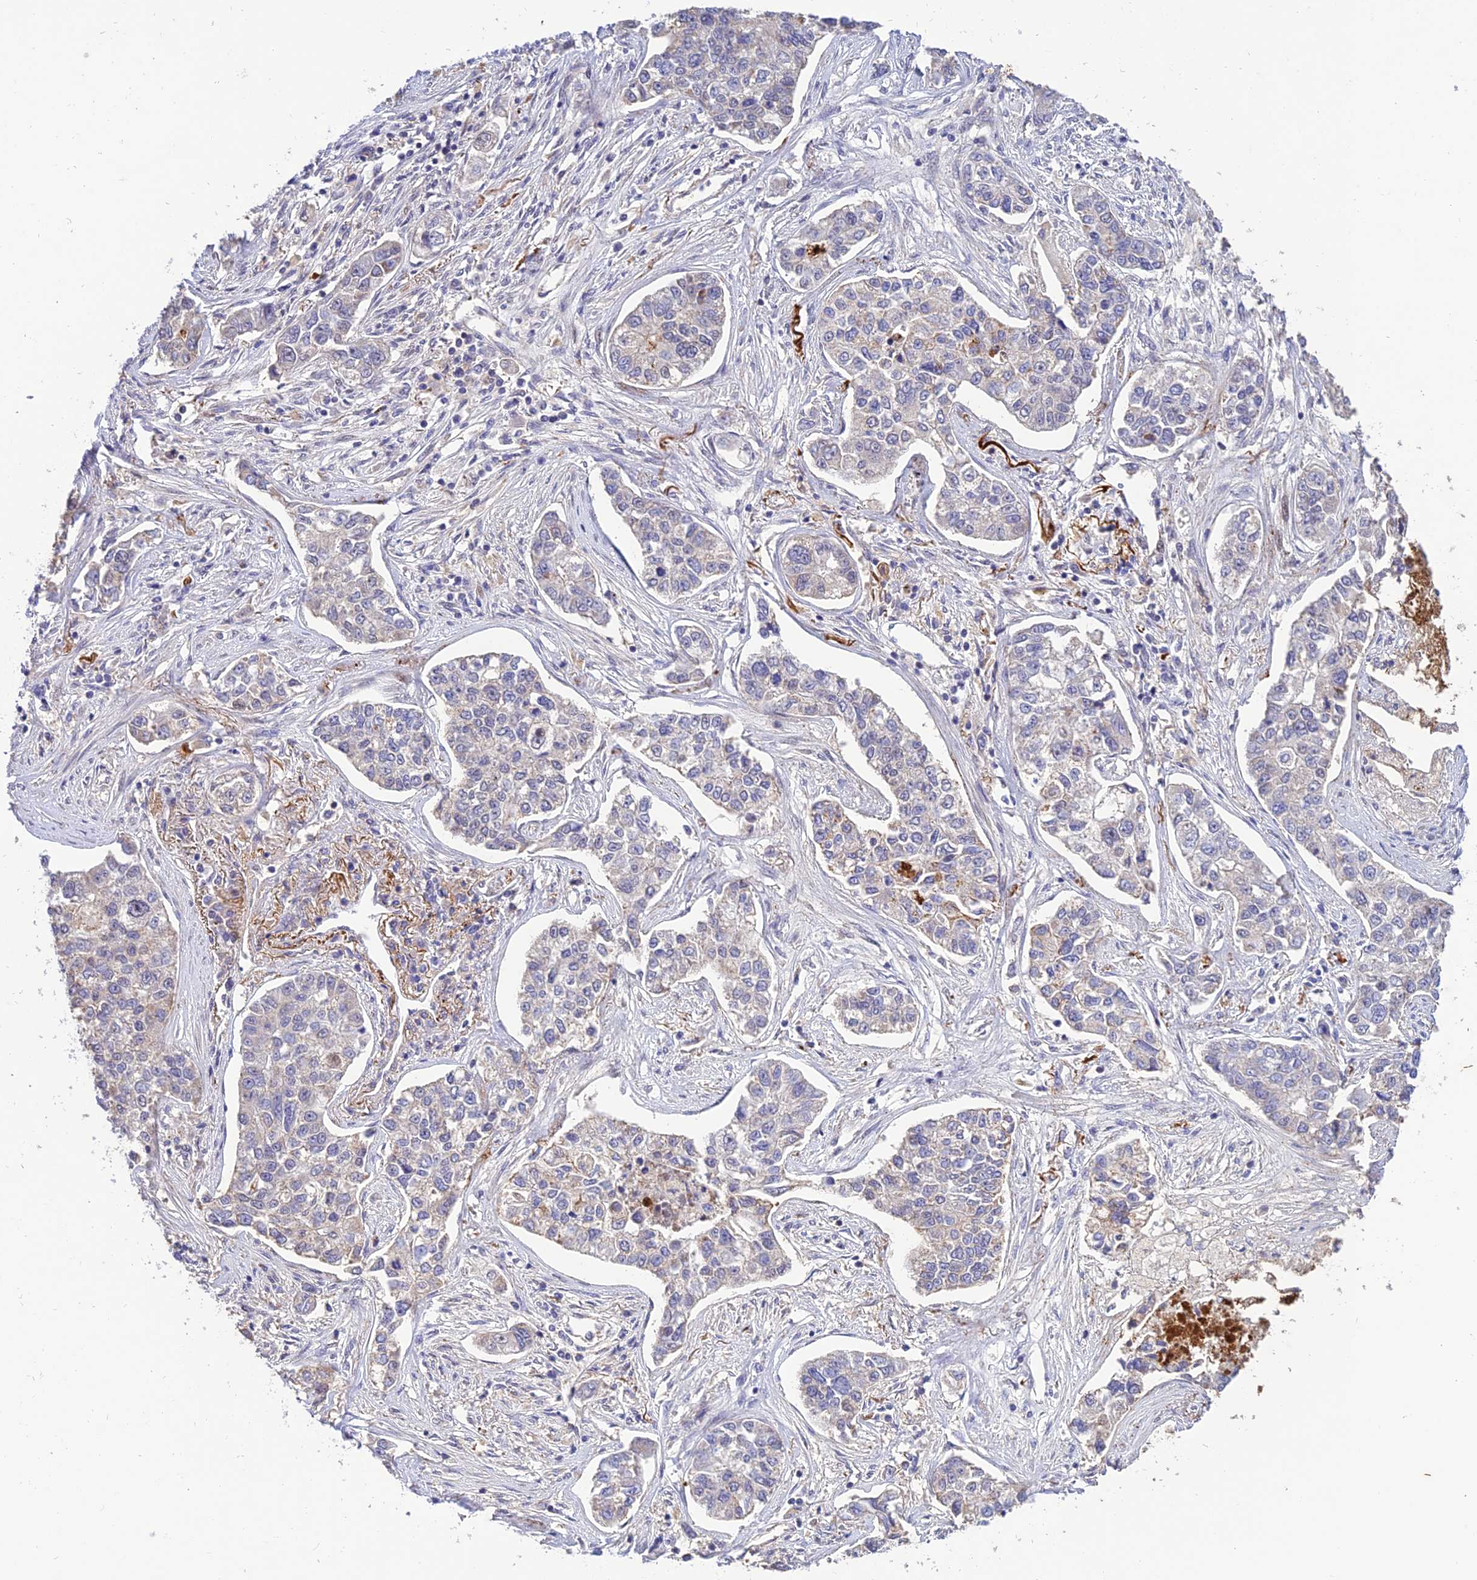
{"staining": {"intensity": "negative", "quantity": "none", "location": "none"}, "tissue": "lung cancer", "cell_type": "Tumor cells", "image_type": "cancer", "snomed": [{"axis": "morphology", "description": "Adenocarcinoma, NOS"}, {"axis": "topography", "description": "Lung"}], "caption": "A high-resolution histopathology image shows immunohistochemistry (IHC) staining of lung cancer (adenocarcinoma), which reveals no significant expression in tumor cells.", "gene": "WDR55", "patient": {"sex": "male", "age": 49}}